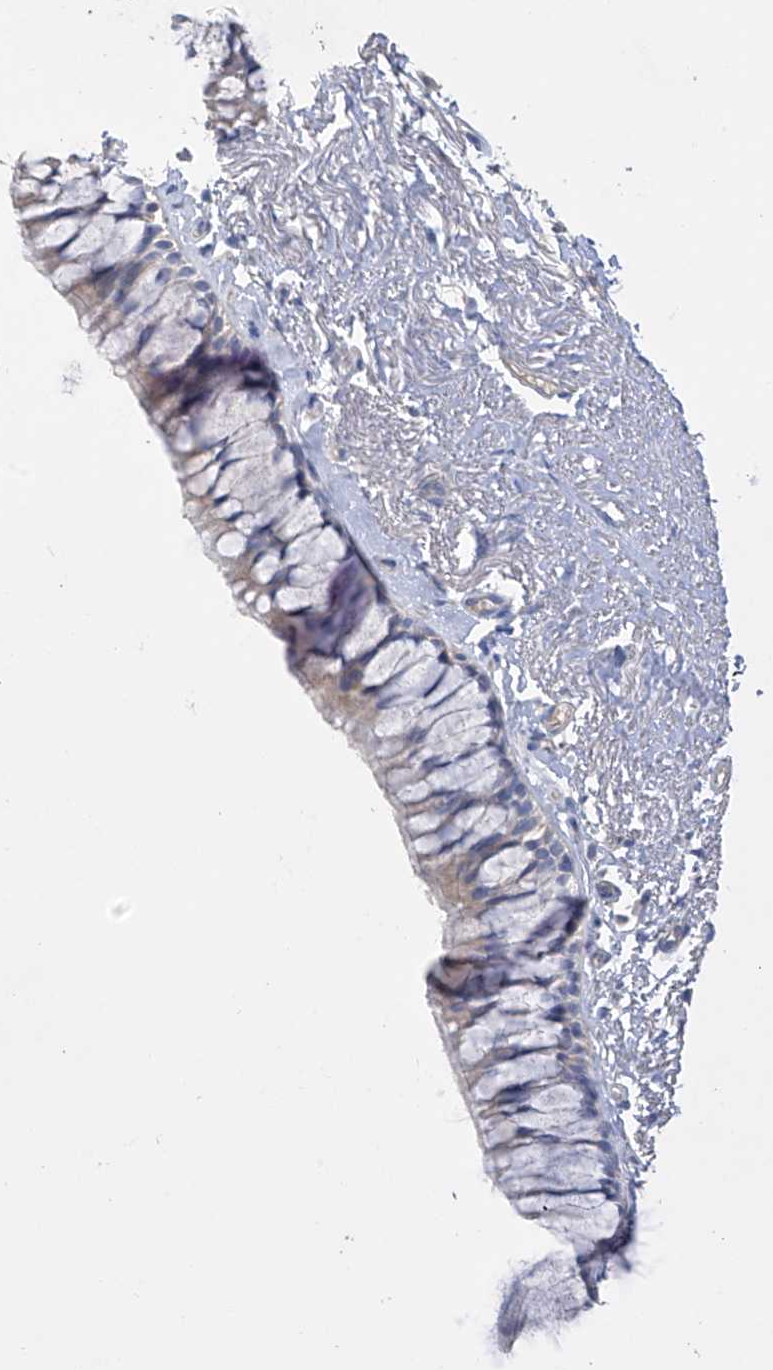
{"staining": {"intensity": "weak", "quantity": "<25%", "location": "cytoplasmic/membranous"}, "tissue": "bronchus", "cell_type": "Respiratory epithelial cells", "image_type": "normal", "snomed": [{"axis": "morphology", "description": "Normal tissue, NOS"}, {"axis": "topography", "description": "Cartilage tissue"}, {"axis": "topography", "description": "Bronchus"}], "caption": "An image of human bronchus is negative for staining in respiratory epithelial cells. (DAB immunohistochemistry (IHC), high magnification).", "gene": "PRSS12", "patient": {"sex": "female", "age": 73}}